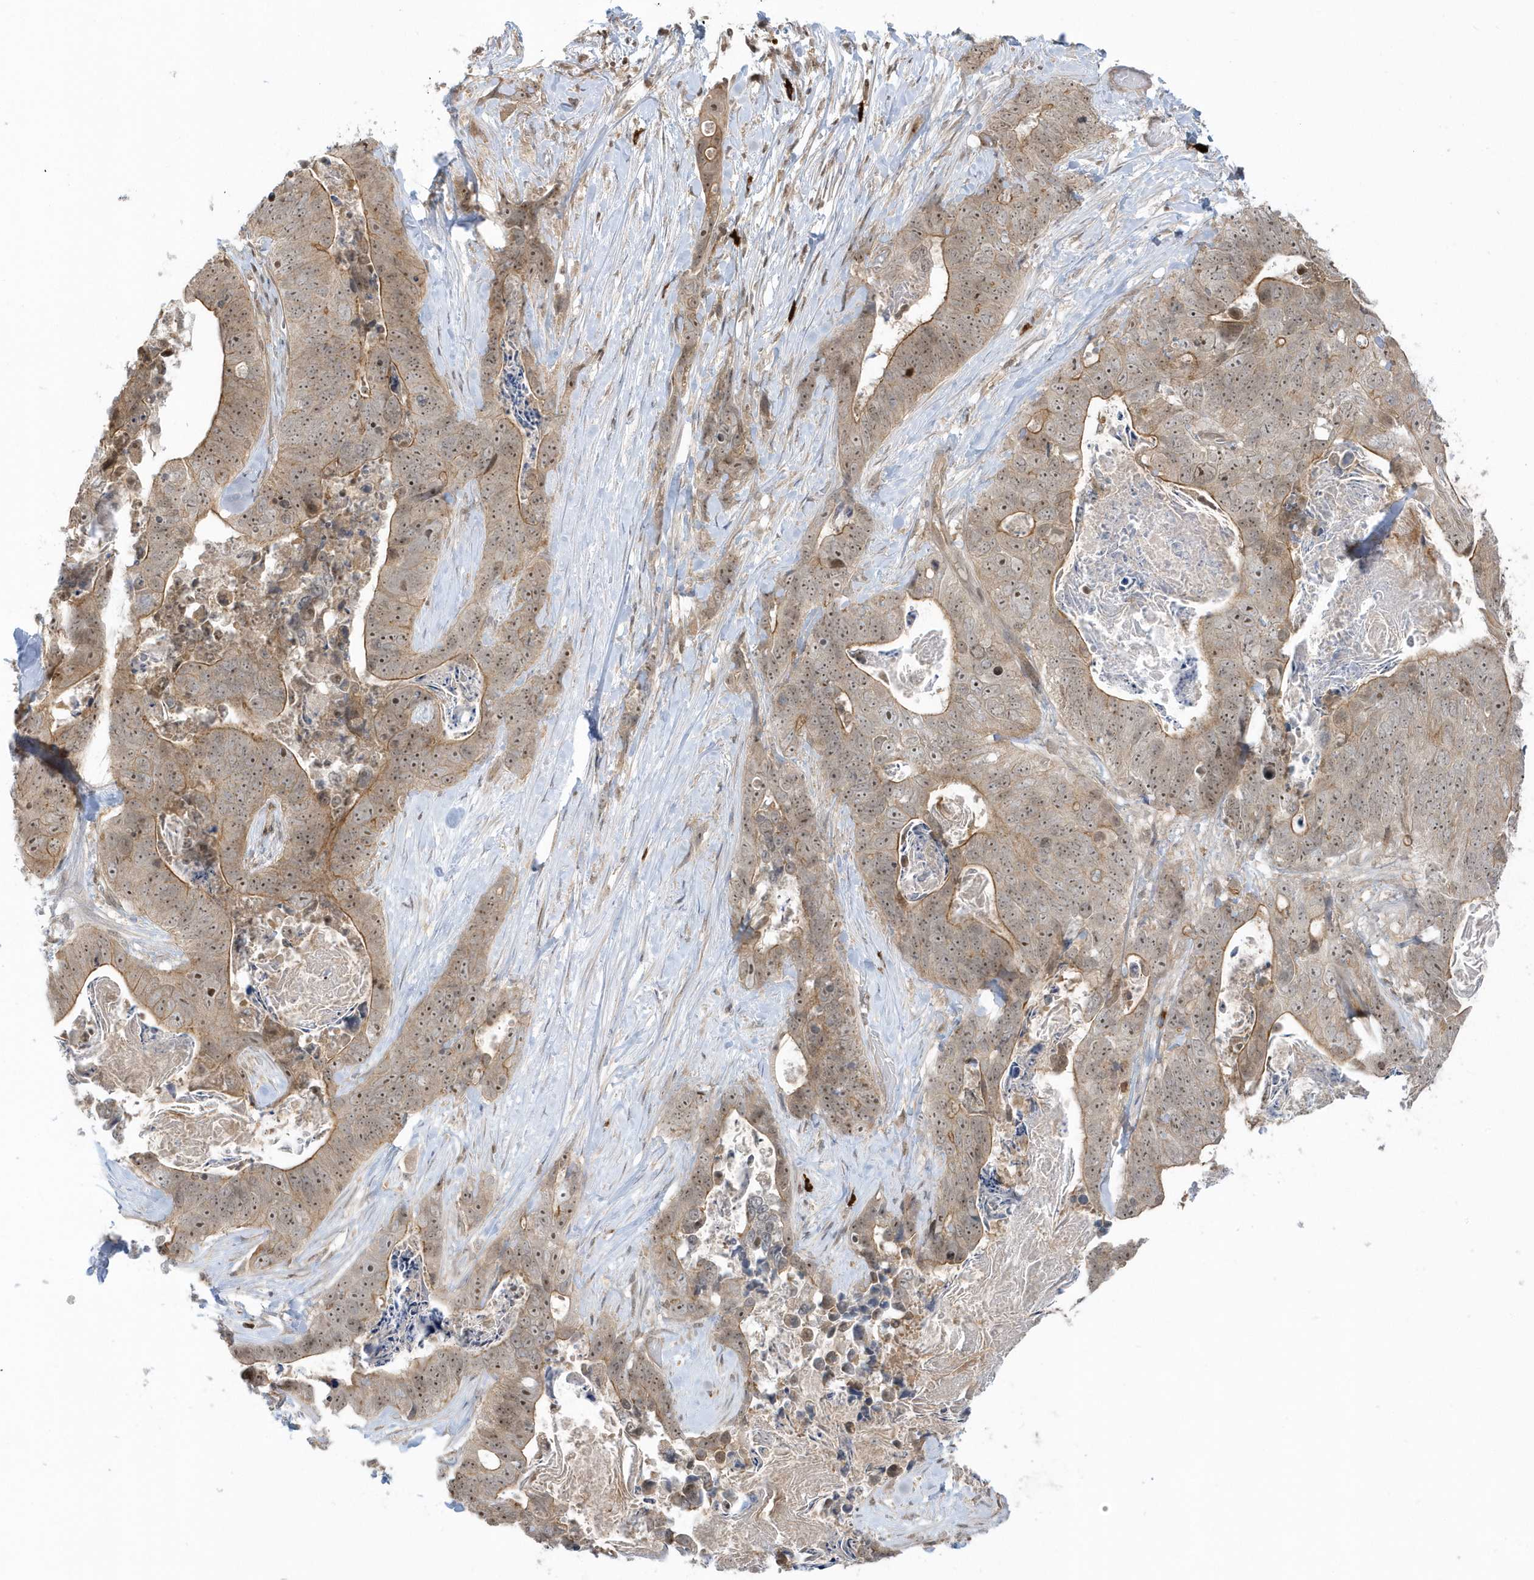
{"staining": {"intensity": "moderate", "quantity": ">75%", "location": "cytoplasmic/membranous,nuclear"}, "tissue": "stomach cancer", "cell_type": "Tumor cells", "image_type": "cancer", "snomed": [{"axis": "morphology", "description": "Adenocarcinoma, NOS"}, {"axis": "topography", "description": "Stomach"}], "caption": "IHC of stomach adenocarcinoma exhibits medium levels of moderate cytoplasmic/membranous and nuclear expression in approximately >75% of tumor cells.", "gene": "PPP1R7", "patient": {"sex": "female", "age": 89}}